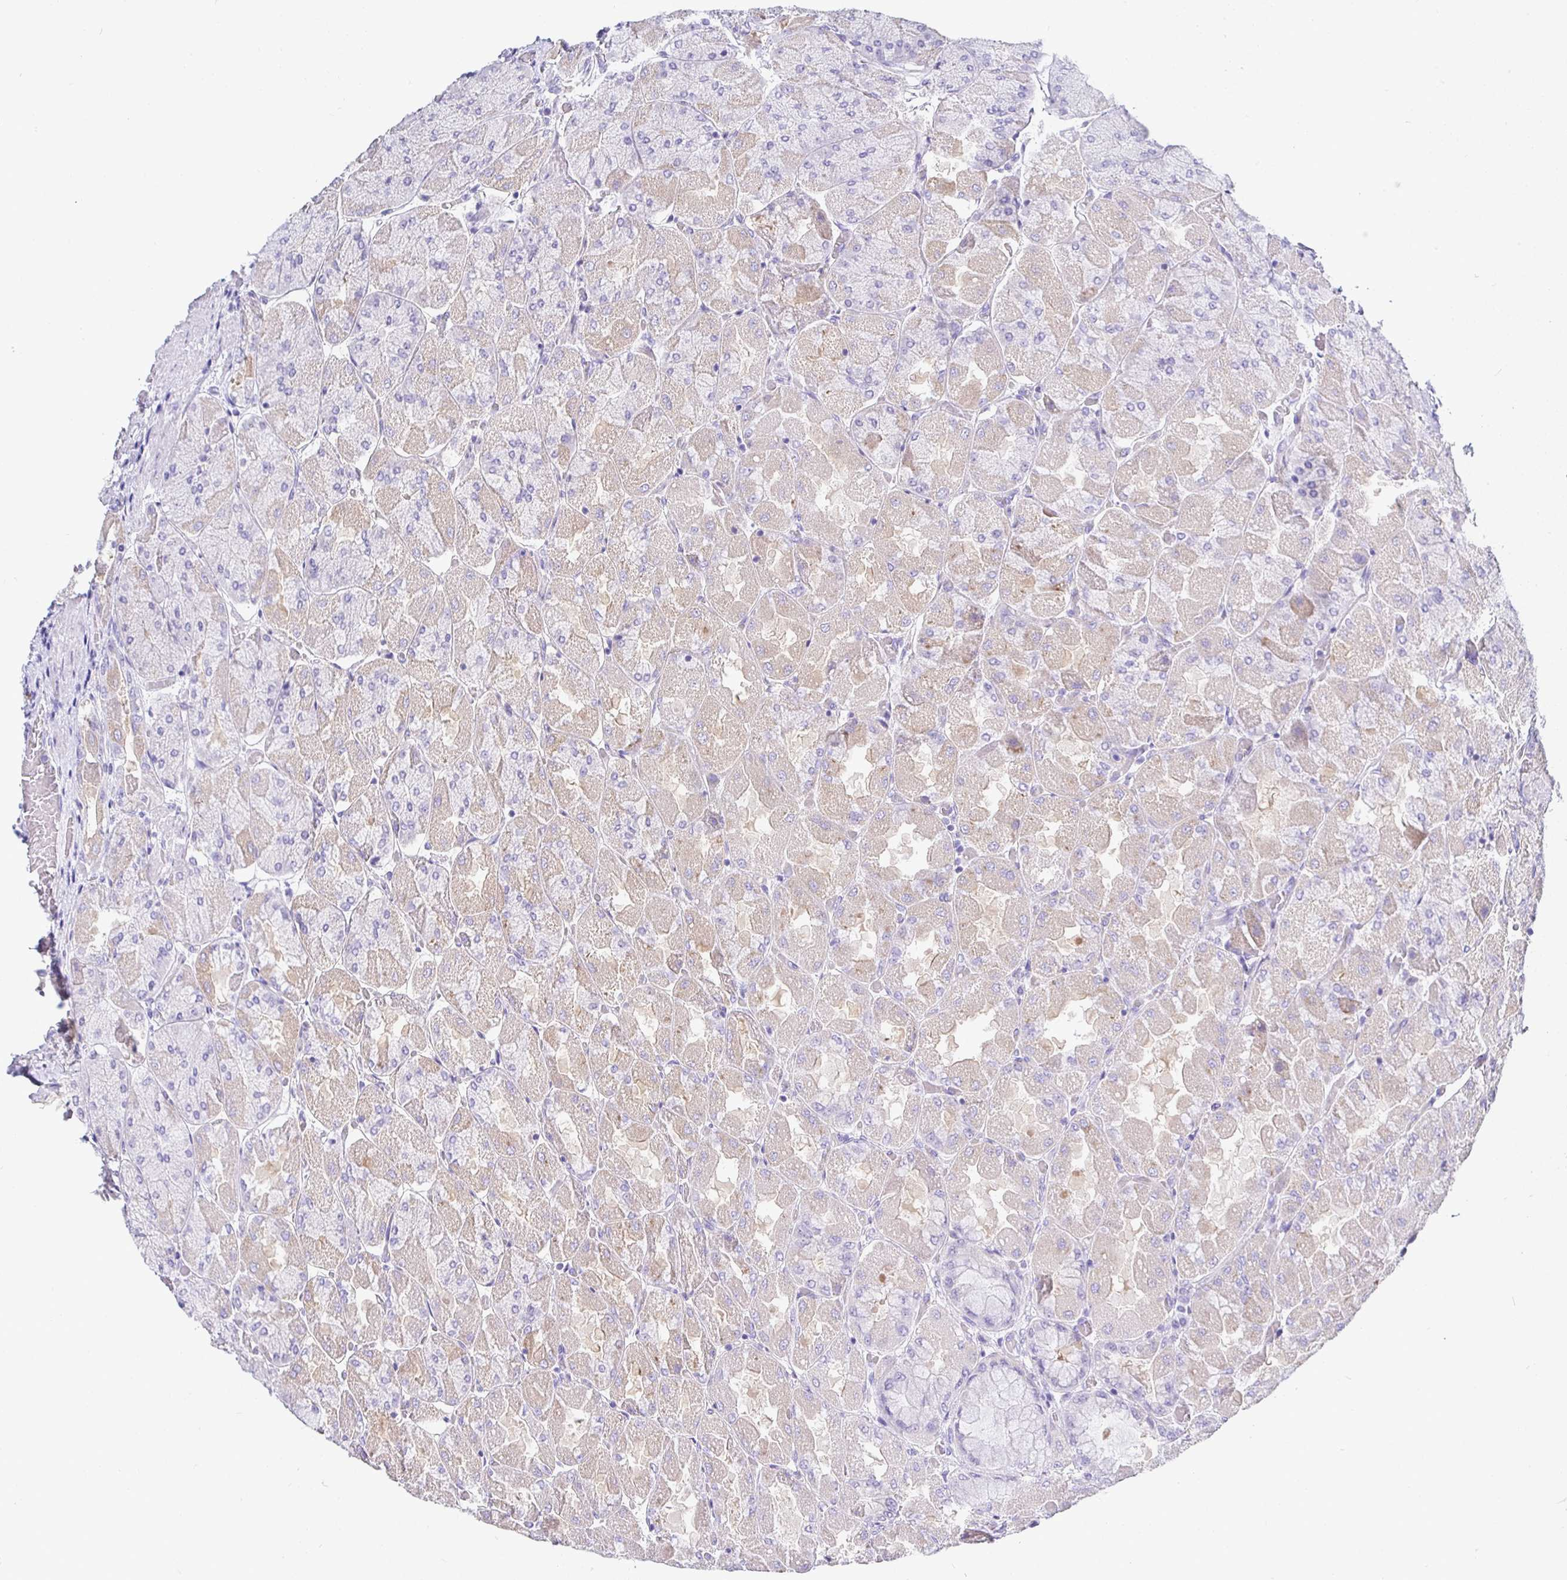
{"staining": {"intensity": "moderate", "quantity": "<25%", "location": "cytoplasmic/membranous"}, "tissue": "stomach", "cell_type": "Glandular cells", "image_type": "normal", "snomed": [{"axis": "morphology", "description": "Normal tissue, NOS"}, {"axis": "topography", "description": "Stomach"}], "caption": "Moderate cytoplasmic/membranous expression for a protein is present in approximately <25% of glandular cells of normal stomach using immunohistochemistry (IHC).", "gene": "TMEM241", "patient": {"sex": "female", "age": 61}}